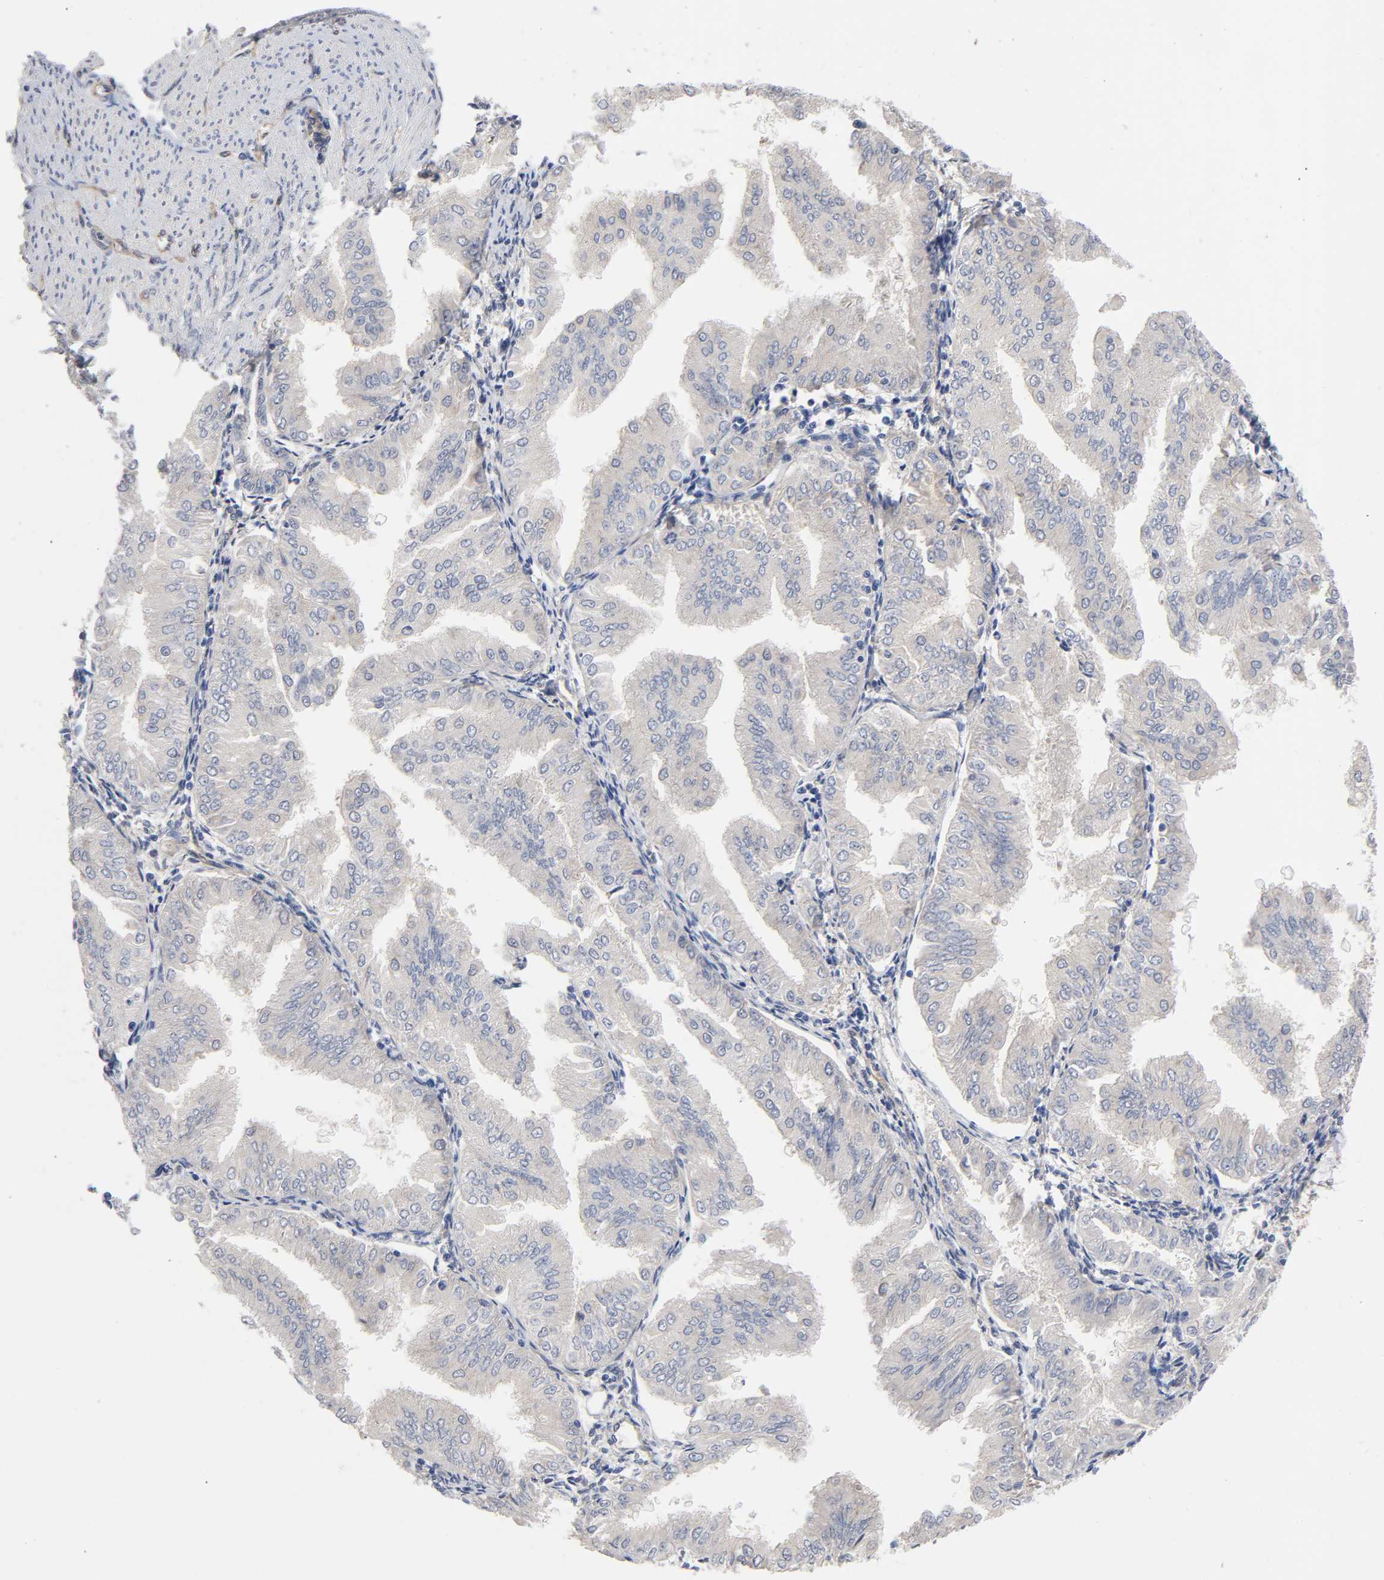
{"staining": {"intensity": "negative", "quantity": "none", "location": "none"}, "tissue": "endometrial cancer", "cell_type": "Tumor cells", "image_type": "cancer", "snomed": [{"axis": "morphology", "description": "Adenocarcinoma, NOS"}, {"axis": "topography", "description": "Endometrium"}], "caption": "A histopathology image of adenocarcinoma (endometrial) stained for a protein demonstrates no brown staining in tumor cells. (DAB (3,3'-diaminobenzidine) immunohistochemistry with hematoxylin counter stain).", "gene": "RAB13", "patient": {"sex": "female", "age": 53}}